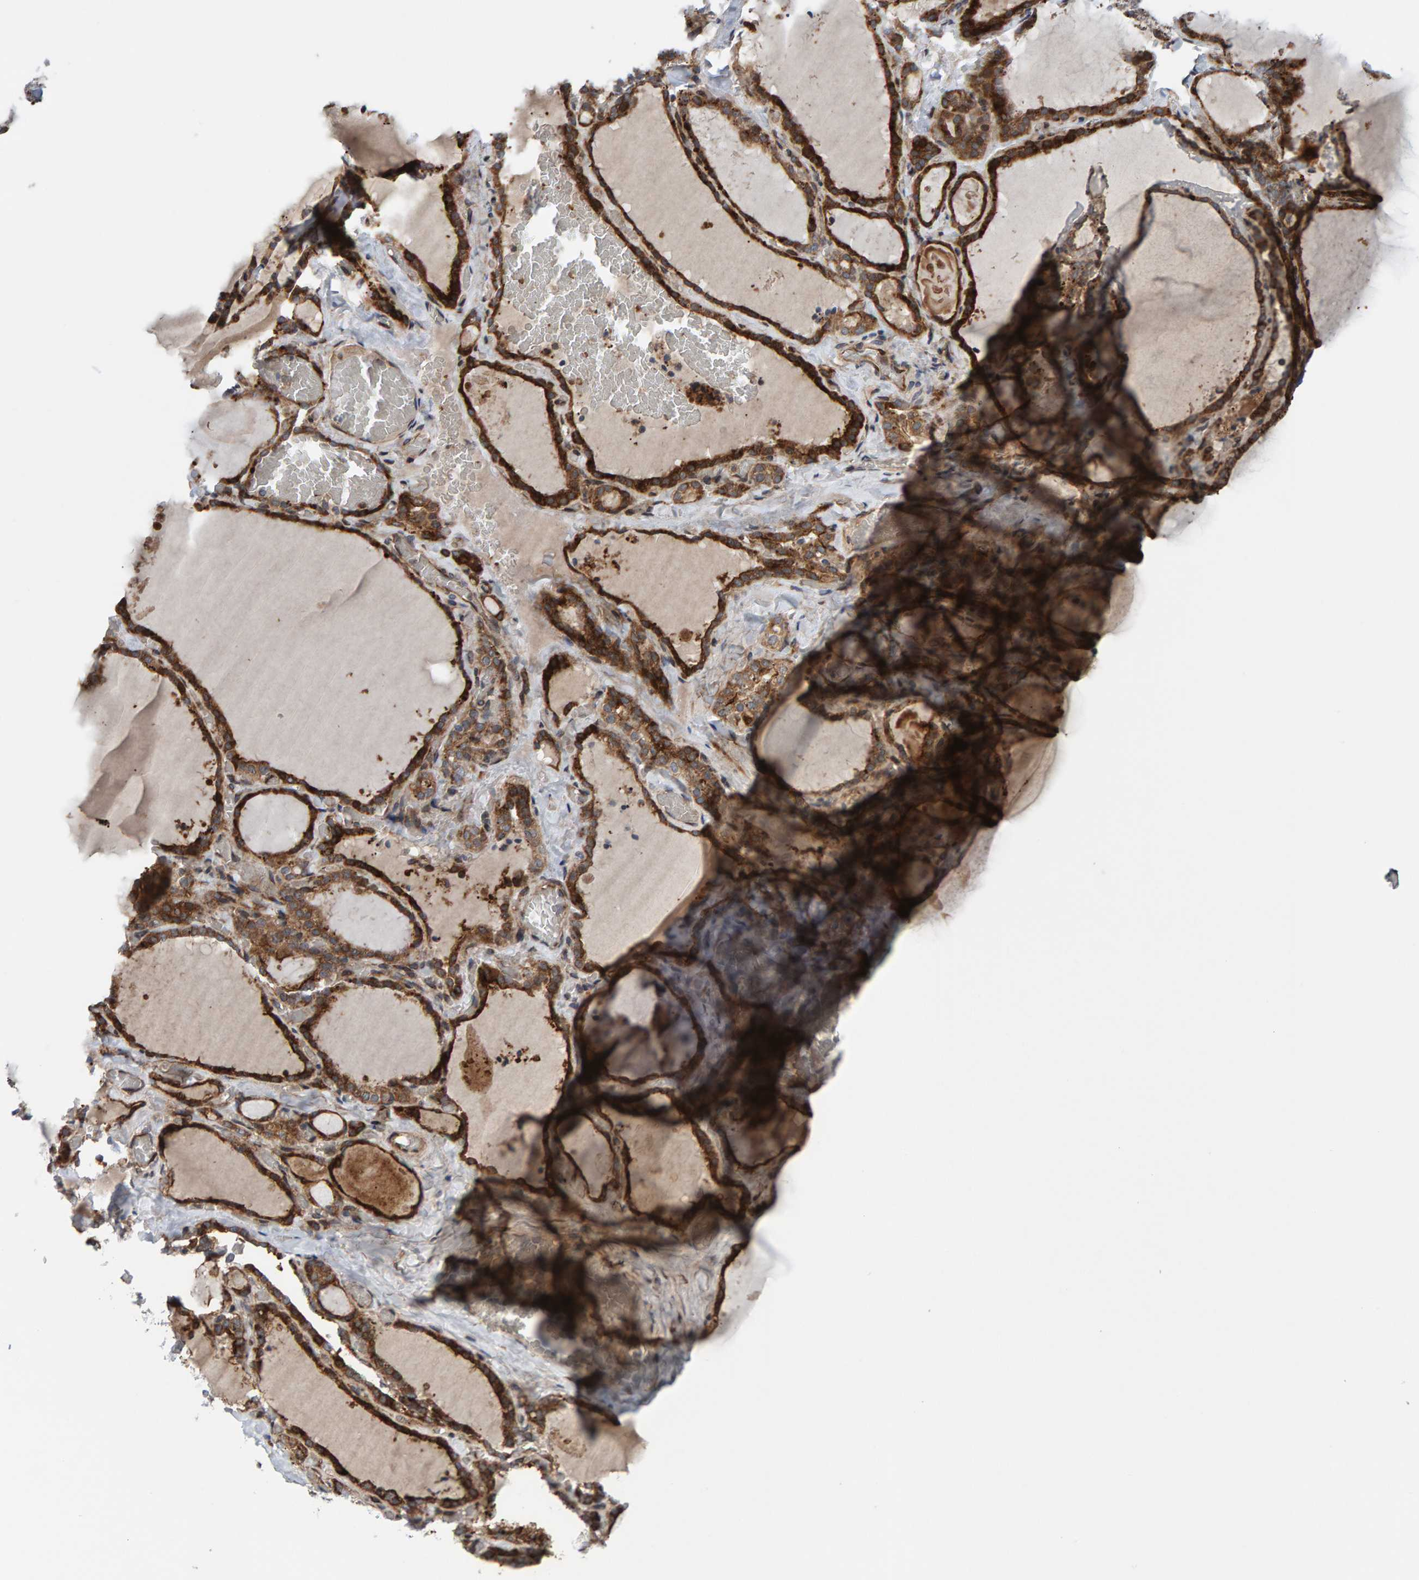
{"staining": {"intensity": "strong", "quantity": ">75%", "location": "cytoplasmic/membranous"}, "tissue": "thyroid gland", "cell_type": "Glandular cells", "image_type": "normal", "snomed": [{"axis": "morphology", "description": "Normal tissue, NOS"}, {"axis": "topography", "description": "Thyroid gland"}], "caption": "This image demonstrates immunohistochemistry staining of normal human thyroid gland, with high strong cytoplasmic/membranous positivity in approximately >75% of glandular cells.", "gene": "MFSD6L", "patient": {"sex": "female", "age": 22}}